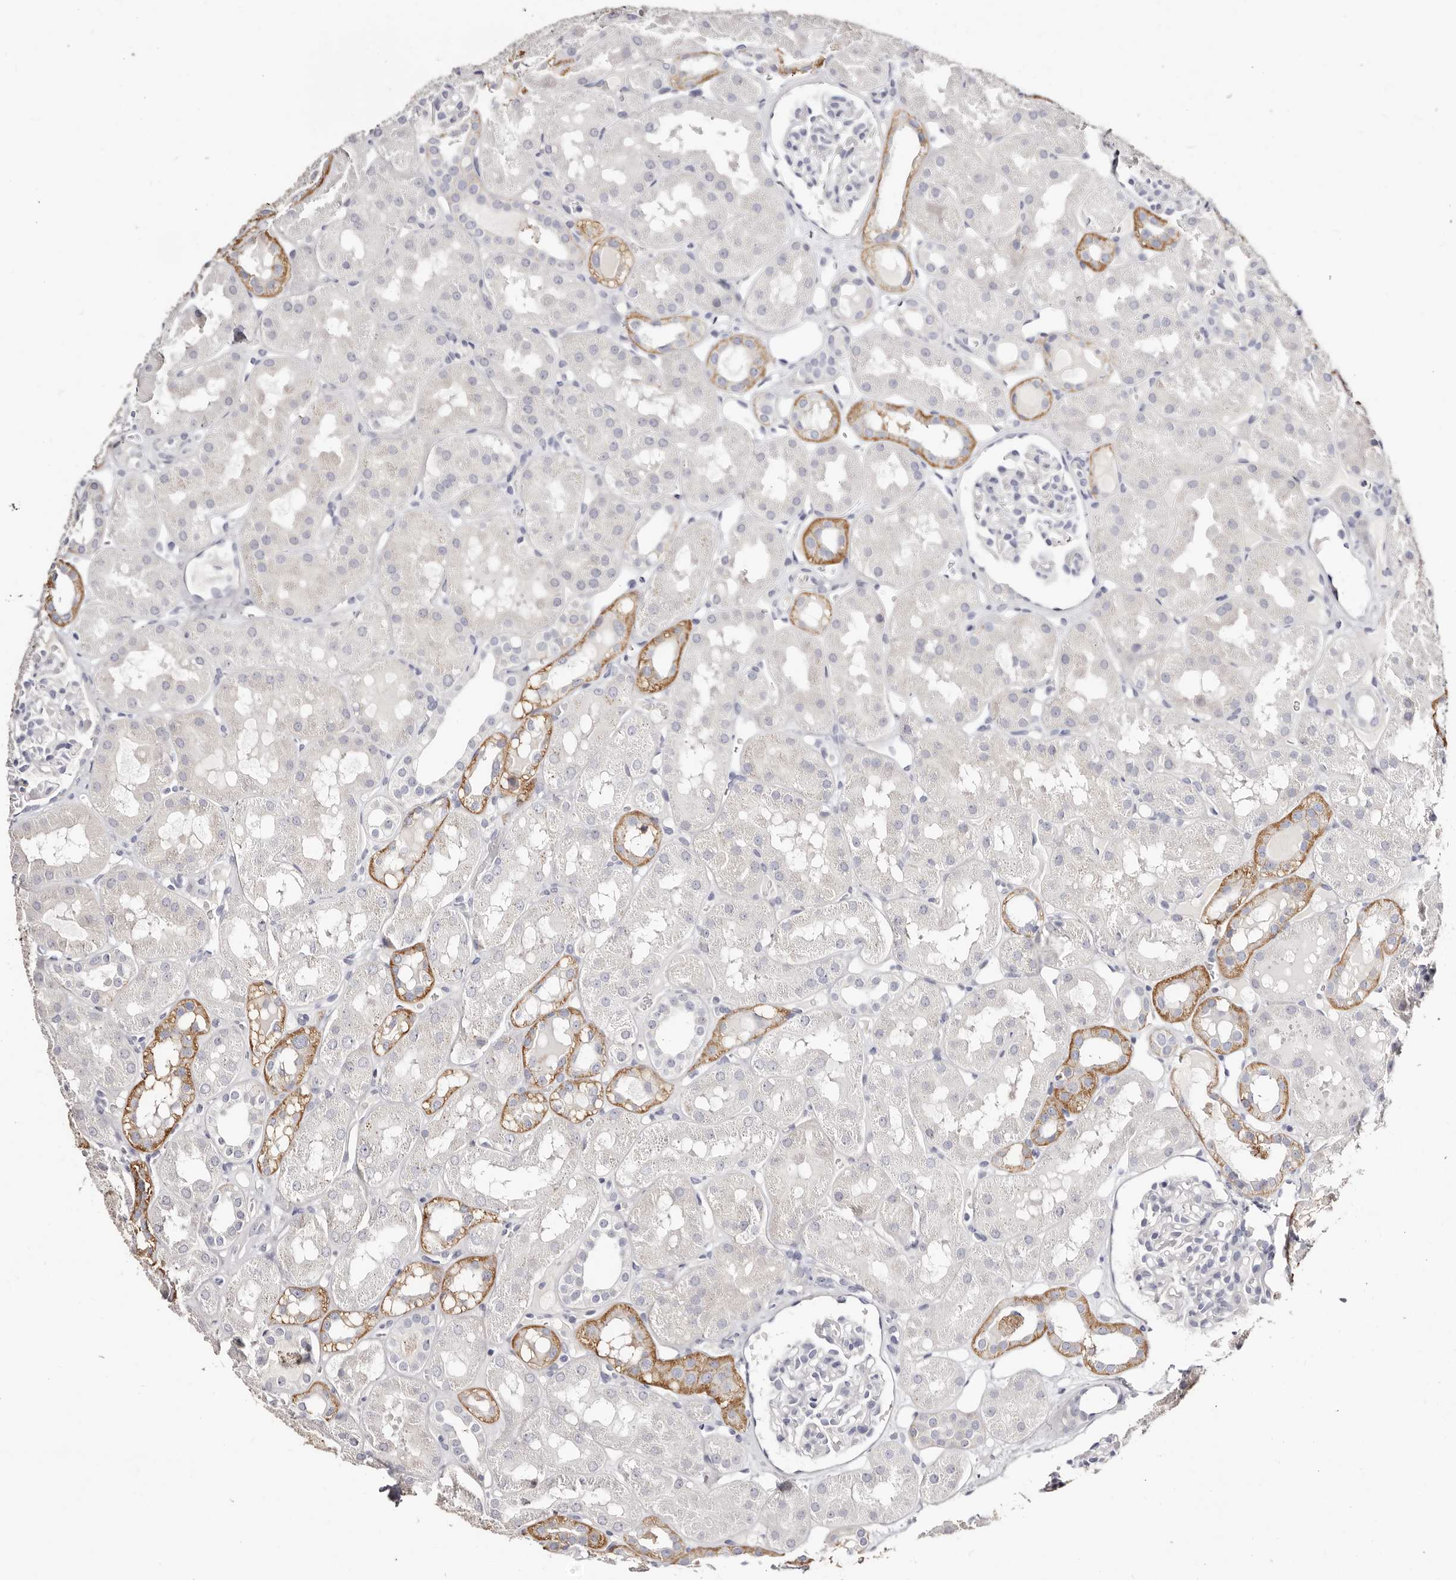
{"staining": {"intensity": "negative", "quantity": "none", "location": "none"}, "tissue": "kidney", "cell_type": "Cells in glomeruli", "image_type": "normal", "snomed": [{"axis": "morphology", "description": "Normal tissue, NOS"}, {"axis": "topography", "description": "Kidney"}], "caption": "Normal kidney was stained to show a protein in brown. There is no significant staining in cells in glomeruli. (Immunohistochemistry, brightfield microscopy, high magnification).", "gene": "AKNAD1", "patient": {"sex": "male", "age": 16}}